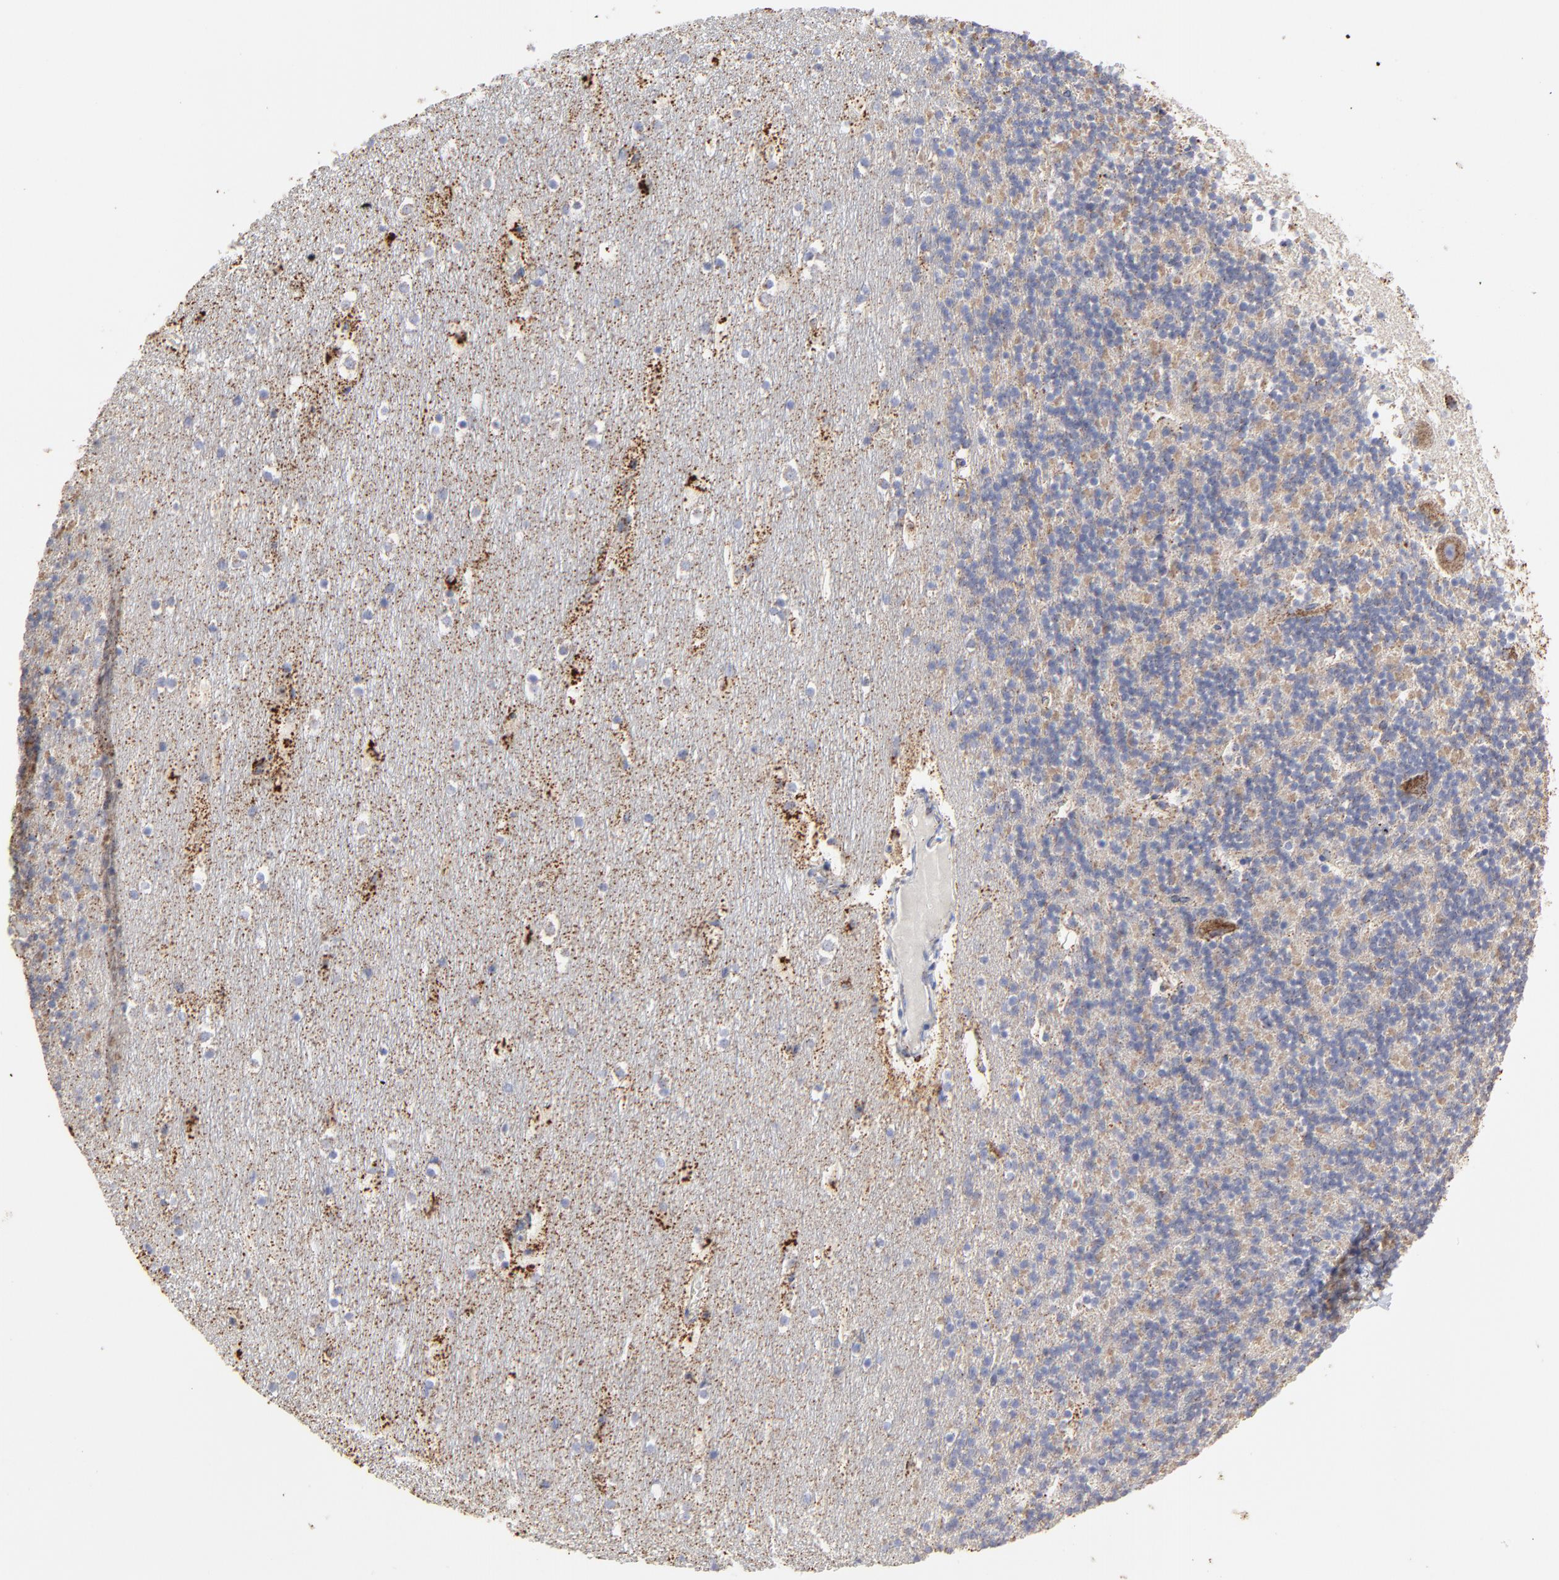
{"staining": {"intensity": "negative", "quantity": "none", "location": "none"}, "tissue": "cerebellum", "cell_type": "Cells in granular layer", "image_type": "normal", "snomed": [{"axis": "morphology", "description": "Normal tissue, NOS"}, {"axis": "topography", "description": "Cerebellum"}], "caption": "There is no significant expression in cells in granular layer of cerebellum. (Immunohistochemistry, brightfield microscopy, high magnification).", "gene": "PINK1", "patient": {"sex": "male", "age": 45}}